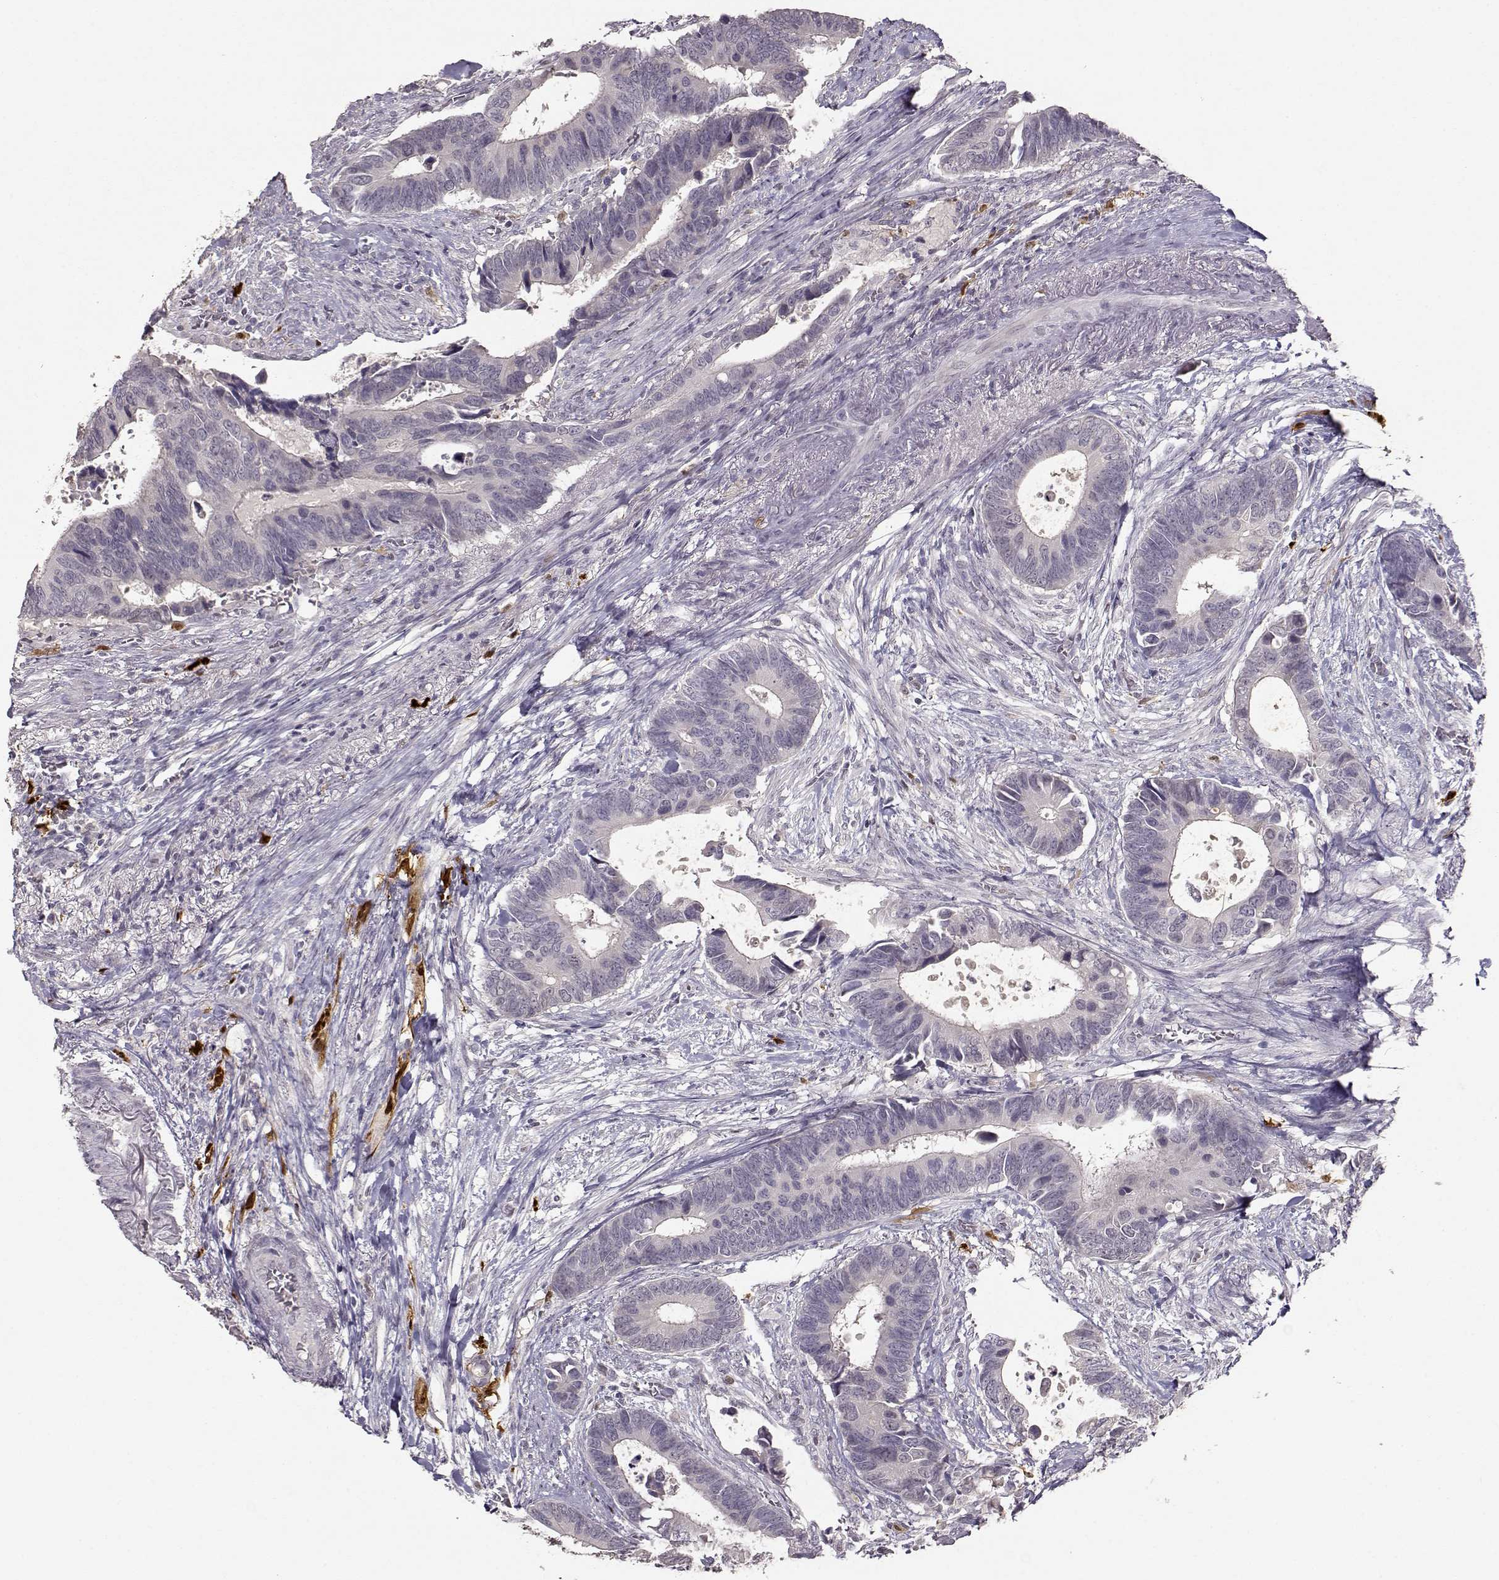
{"staining": {"intensity": "negative", "quantity": "none", "location": "none"}, "tissue": "colorectal cancer", "cell_type": "Tumor cells", "image_type": "cancer", "snomed": [{"axis": "morphology", "description": "Adenocarcinoma, NOS"}, {"axis": "topography", "description": "Colon"}], "caption": "There is no significant positivity in tumor cells of colorectal adenocarcinoma.", "gene": "S100B", "patient": {"sex": "male", "age": 49}}